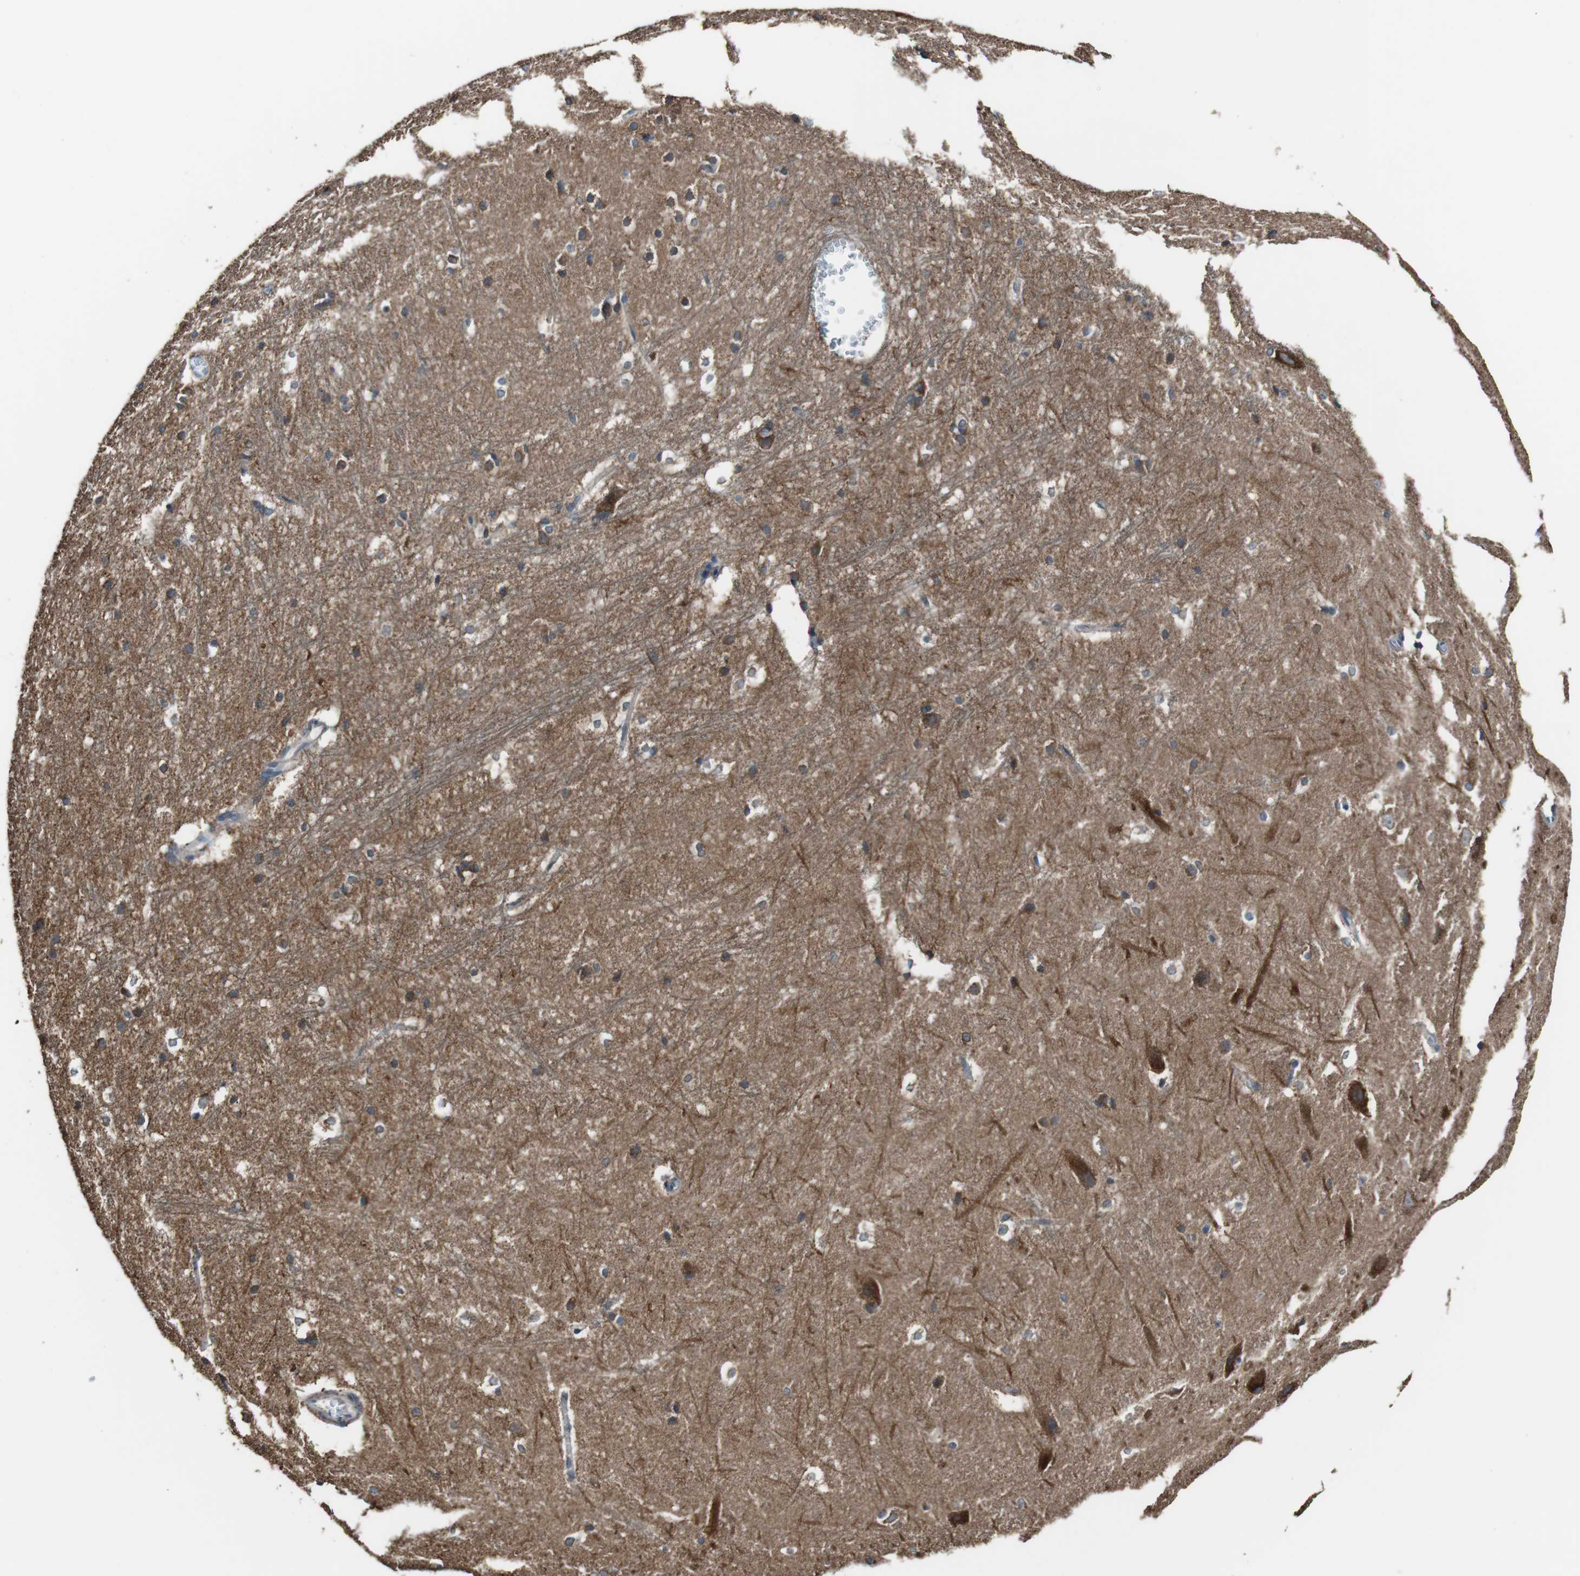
{"staining": {"intensity": "moderate", "quantity": "25%-75%", "location": "cytoplasmic/membranous"}, "tissue": "hippocampus", "cell_type": "Glial cells", "image_type": "normal", "snomed": [{"axis": "morphology", "description": "Normal tissue, NOS"}, {"axis": "topography", "description": "Hippocampus"}], "caption": "Hippocampus stained with IHC shows moderate cytoplasmic/membranous positivity in approximately 25%-75% of glial cells.", "gene": "CISD2", "patient": {"sex": "female", "age": 19}}